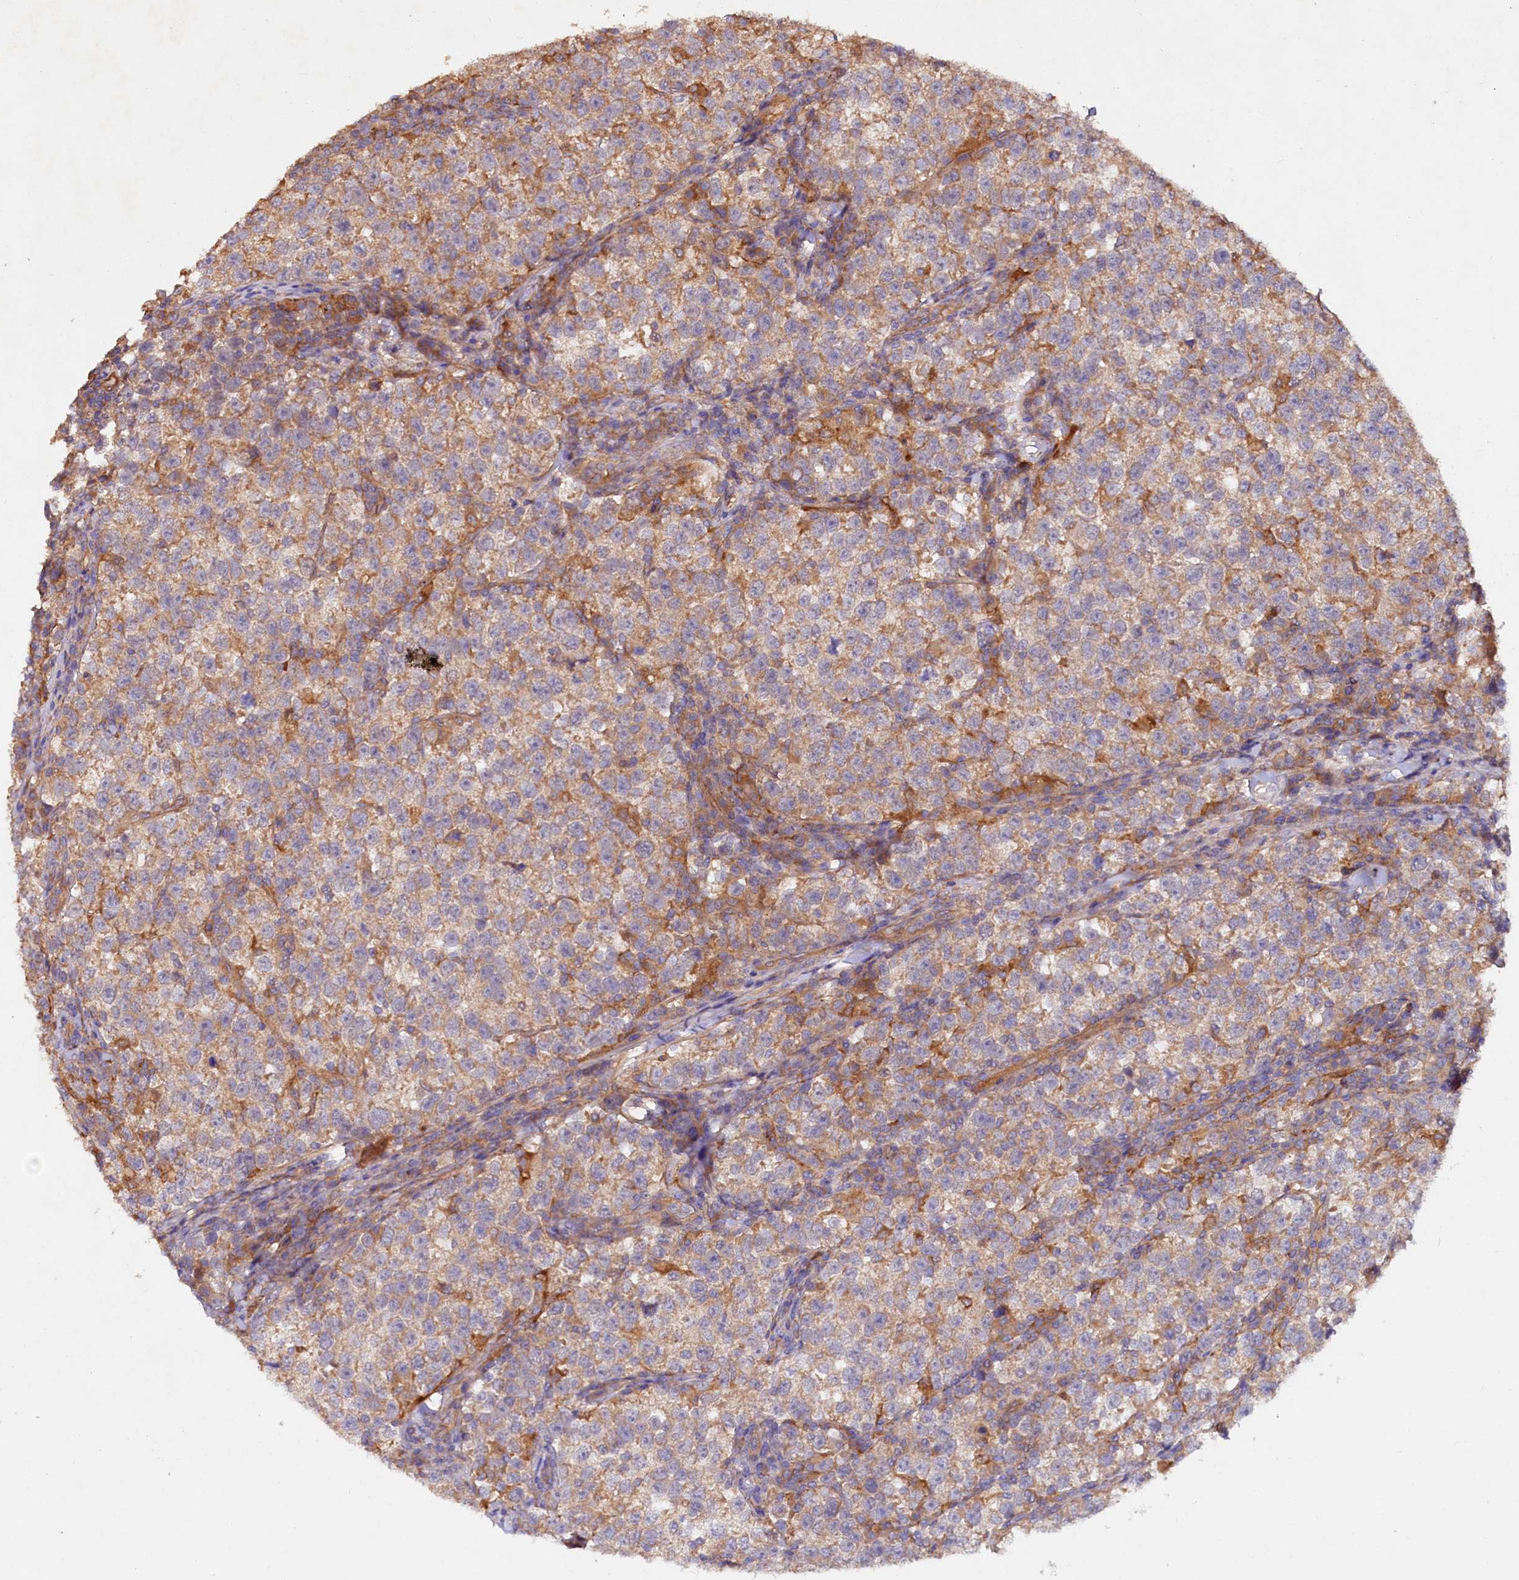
{"staining": {"intensity": "weak", "quantity": "25%-75%", "location": "cytoplasmic/membranous"}, "tissue": "testis cancer", "cell_type": "Tumor cells", "image_type": "cancer", "snomed": [{"axis": "morphology", "description": "Normal tissue, NOS"}, {"axis": "morphology", "description": "Seminoma, NOS"}, {"axis": "topography", "description": "Testis"}], "caption": "Immunohistochemistry photomicrograph of neoplastic tissue: testis cancer stained using immunohistochemistry (IHC) exhibits low levels of weak protein expression localized specifically in the cytoplasmic/membranous of tumor cells, appearing as a cytoplasmic/membranous brown color.", "gene": "ETFBKMT", "patient": {"sex": "male", "age": 43}}